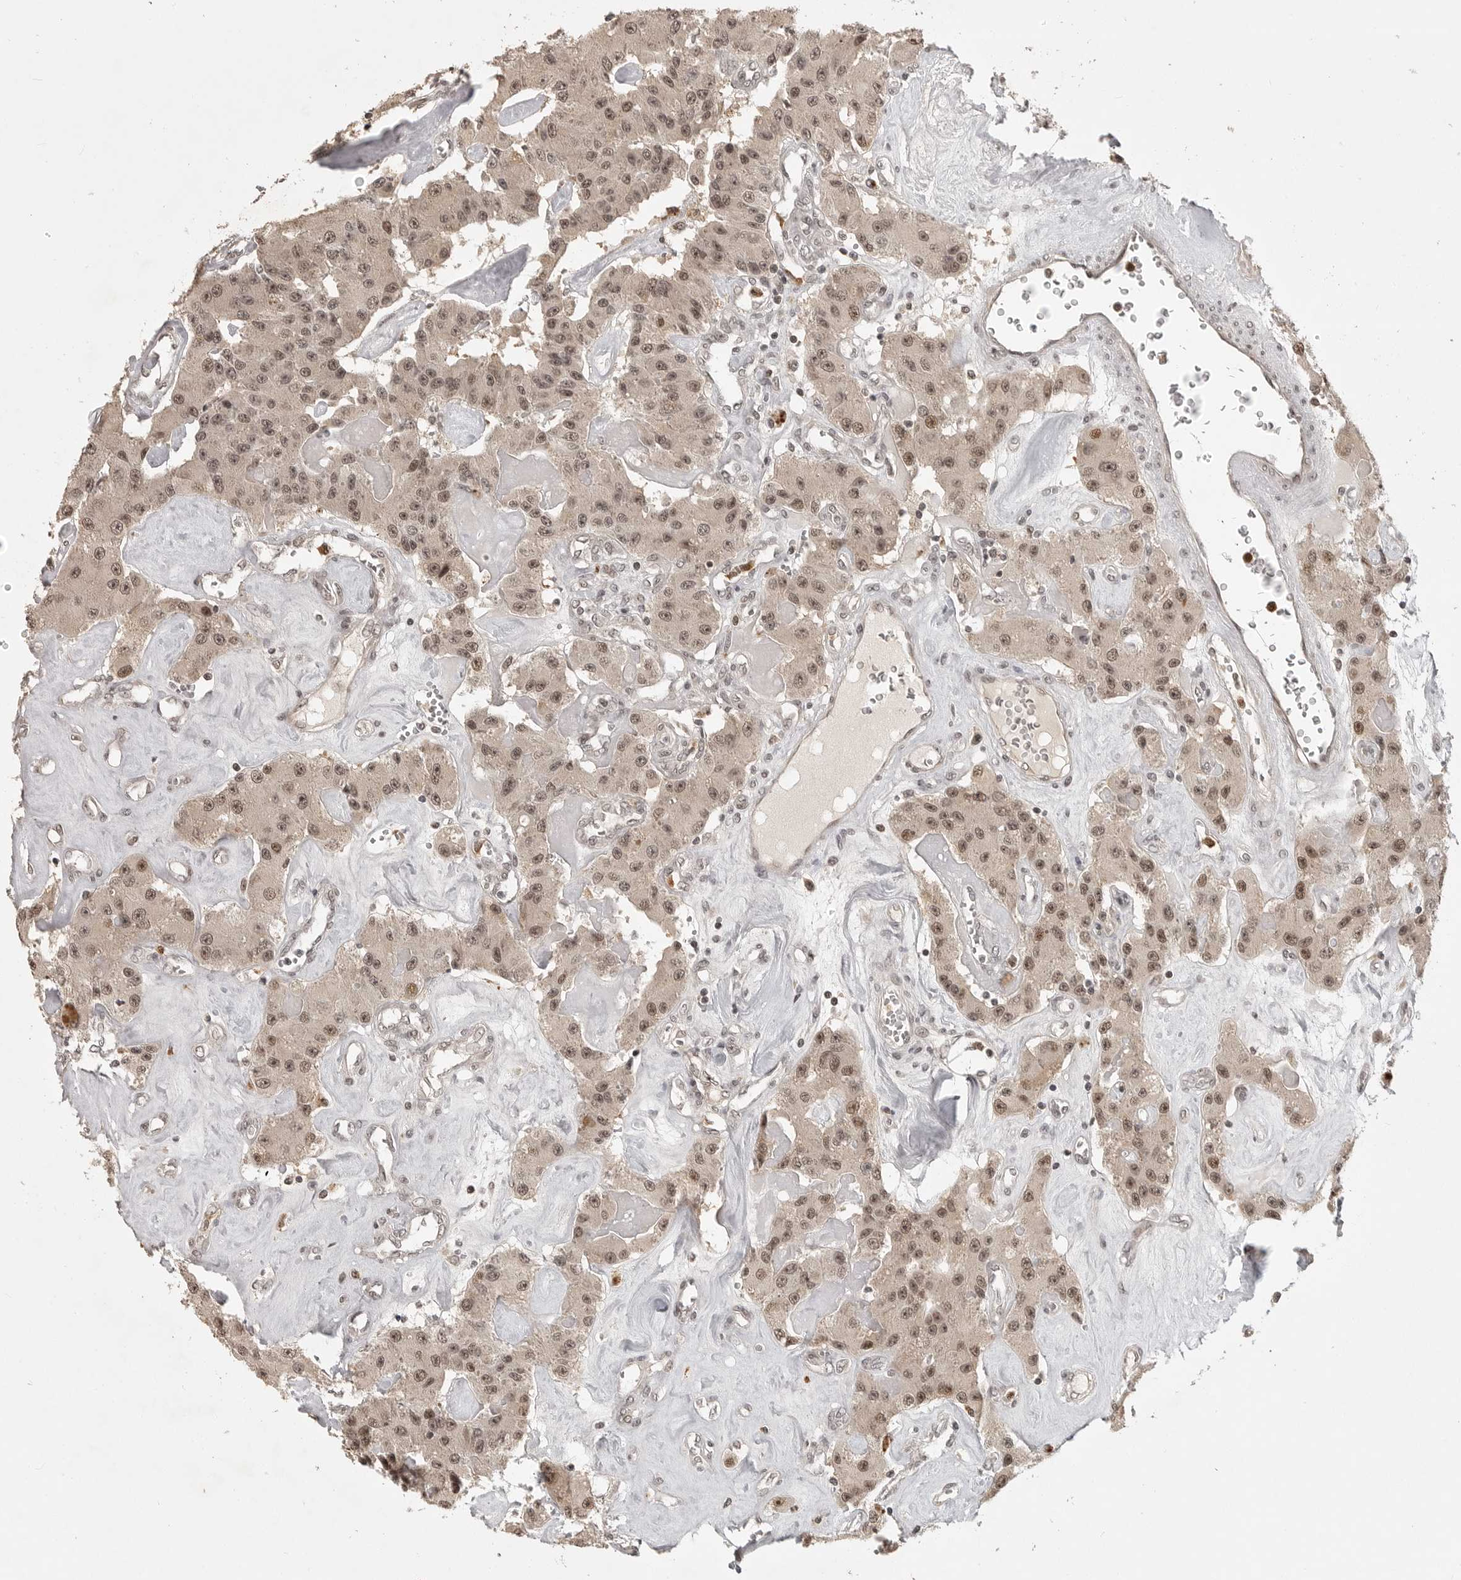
{"staining": {"intensity": "moderate", "quantity": ">75%", "location": "nuclear"}, "tissue": "carcinoid", "cell_type": "Tumor cells", "image_type": "cancer", "snomed": [{"axis": "morphology", "description": "Carcinoid, malignant, NOS"}, {"axis": "topography", "description": "Pancreas"}], "caption": "IHC photomicrograph of neoplastic tissue: malignant carcinoid stained using IHC shows medium levels of moderate protein expression localized specifically in the nuclear of tumor cells, appearing as a nuclear brown color.", "gene": "PEG3", "patient": {"sex": "male", "age": 41}}